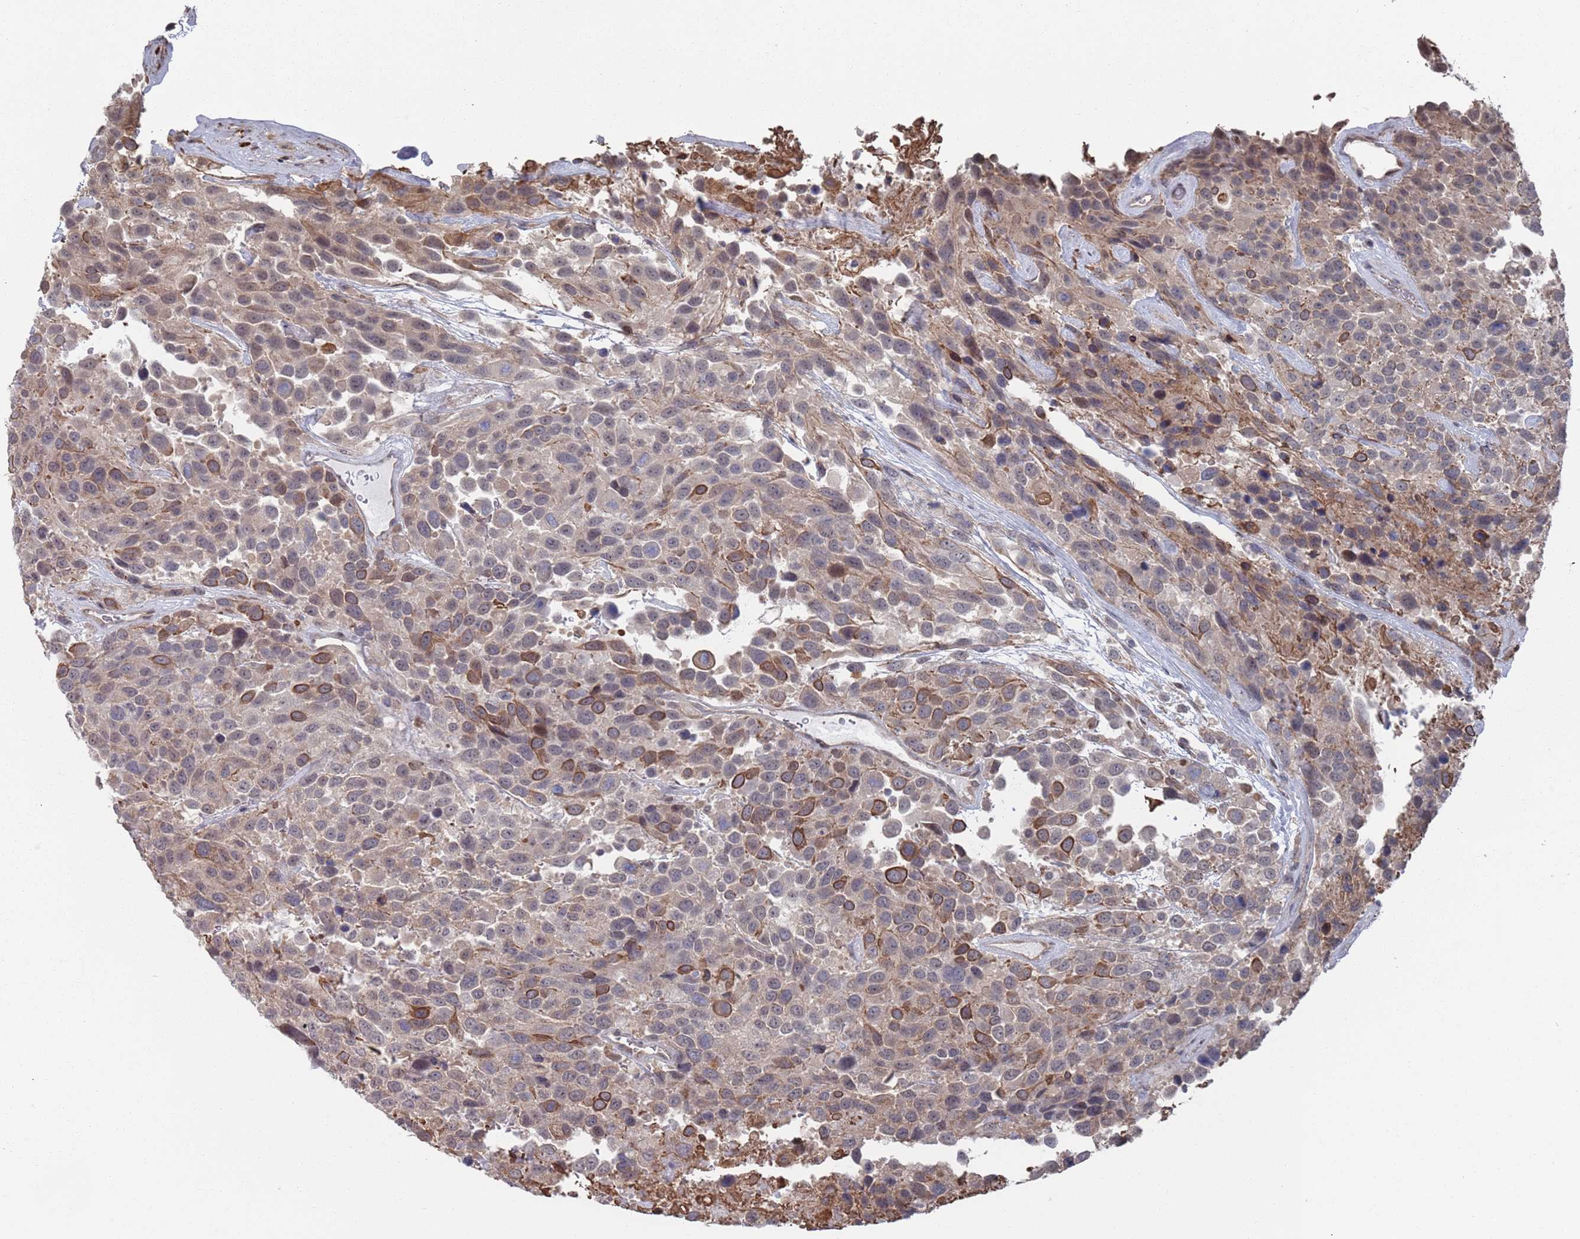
{"staining": {"intensity": "strong", "quantity": "<25%", "location": "cytoplasmic/membranous"}, "tissue": "urothelial cancer", "cell_type": "Tumor cells", "image_type": "cancer", "snomed": [{"axis": "morphology", "description": "Urothelial carcinoma, High grade"}, {"axis": "topography", "description": "Urinary bladder"}], "caption": "Immunohistochemistry of high-grade urothelial carcinoma reveals medium levels of strong cytoplasmic/membranous expression in approximately <25% of tumor cells.", "gene": "DGKD", "patient": {"sex": "female", "age": 70}}